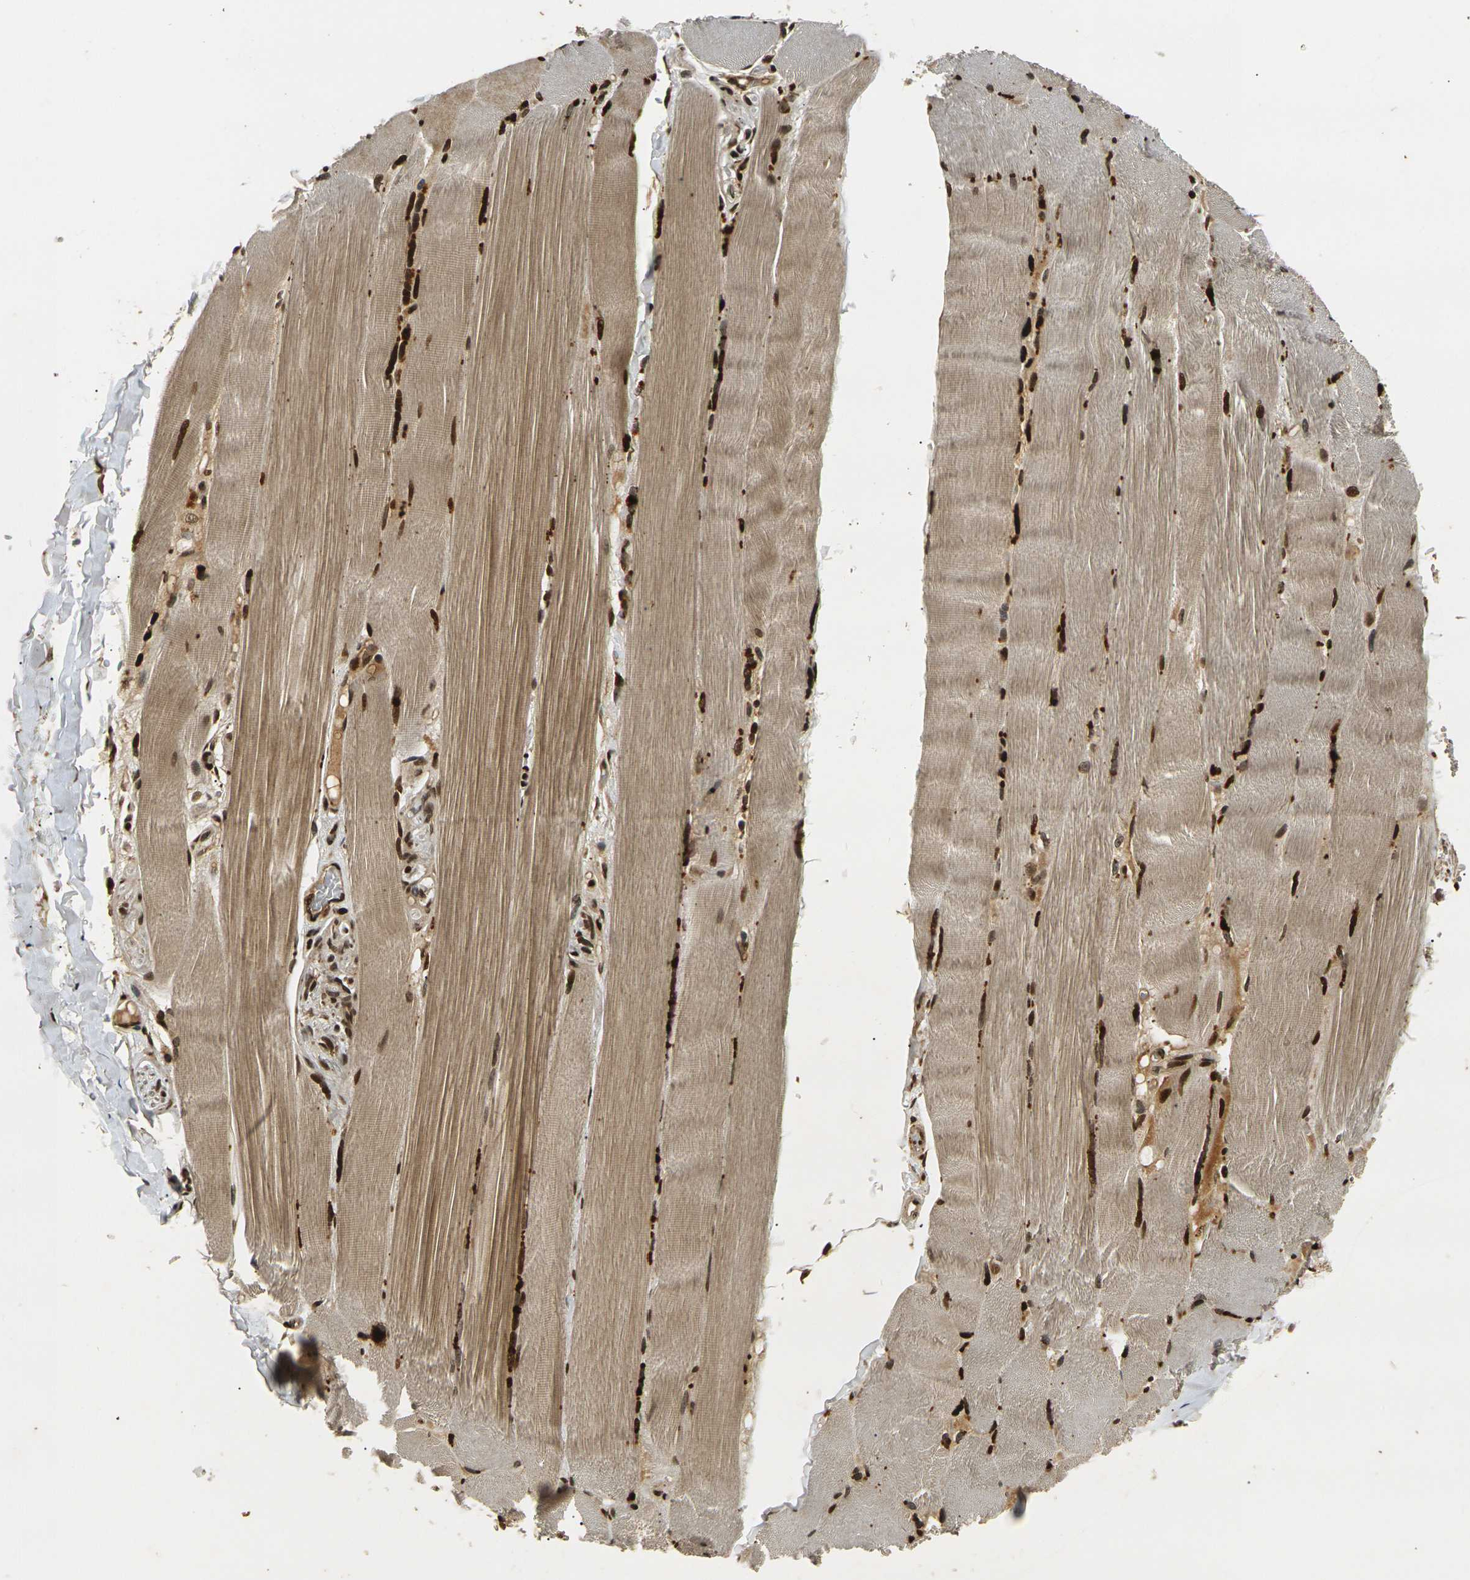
{"staining": {"intensity": "strong", "quantity": ">75%", "location": "cytoplasmic/membranous,nuclear"}, "tissue": "skeletal muscle", "cell_type": "Myocytes", "image_type": "normal", "snomed": [{"axis": "morphology", "description": "Normal tissue, NOS"}, {"axis": "topography", "description": "Skin"}, {"axis": "topography", "description": "Skeletal muscle"}], "caption": "This photomicrograph displays unremarkable skeletal muscle stained with immunohistochemistry (IHC) to label a protein in brown. The cytoplasmic/membranous,nuclear of myocytes show strong positivity for the protein. Nuclei are counter-stained blue.", "gene": "ACTL6A", "patient": {"sex": "male", "age": 83}}